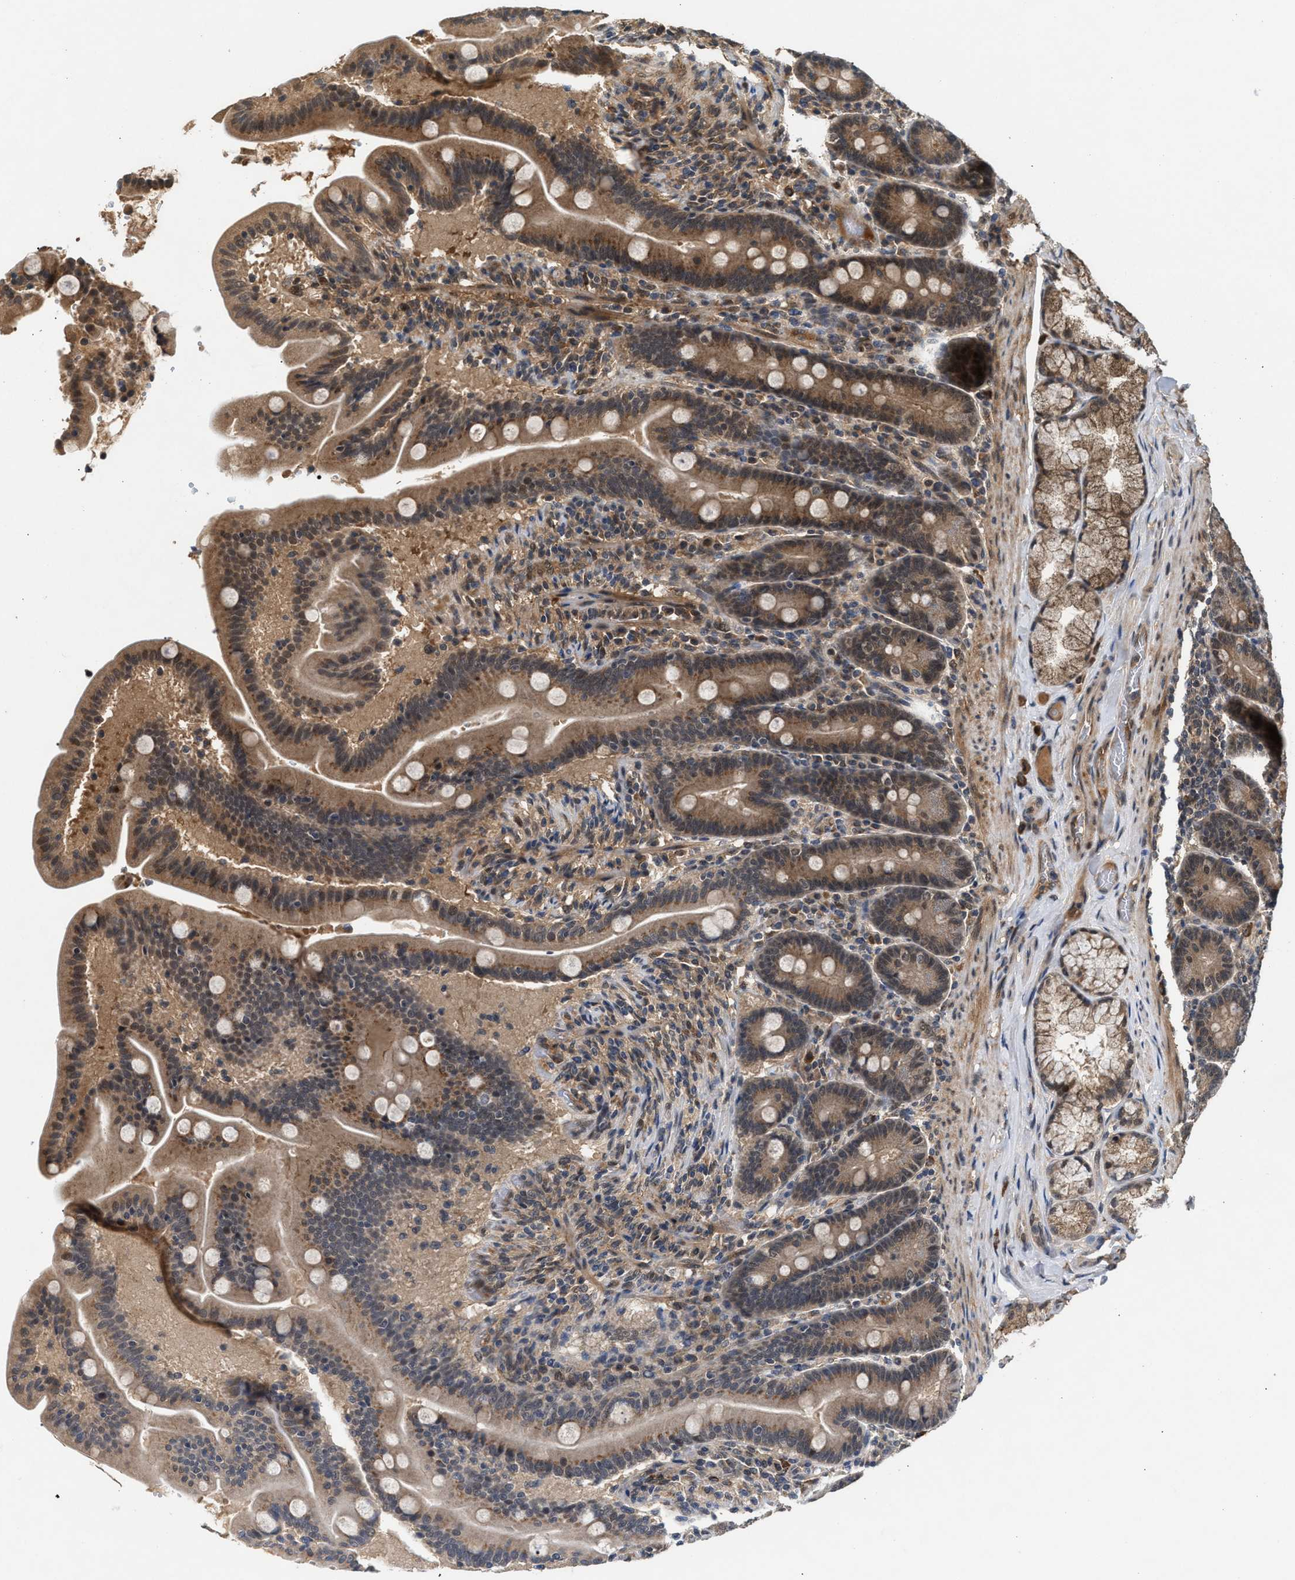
{"staining": {"intensity": "moderate", "quantity": ">75%", "location": "cytoplasmic/membranous,nuclear"}, "tissue": "duodenum", "cell_type": "Glandular cells", "image_type": "normal", "snomed": [{"axis": "morphology", "description": "Normal tissue, NOS"}, {"axis": "topography", "description": "Duodenum"}], "caption": "A photomicrograph of duodenum stained for a protein displays moderate cytoplasmic/membranous,nuclear brown staining in glandular cells.", "gene": "RUSC2", "patient": {"sex": "male", "age": 54}}